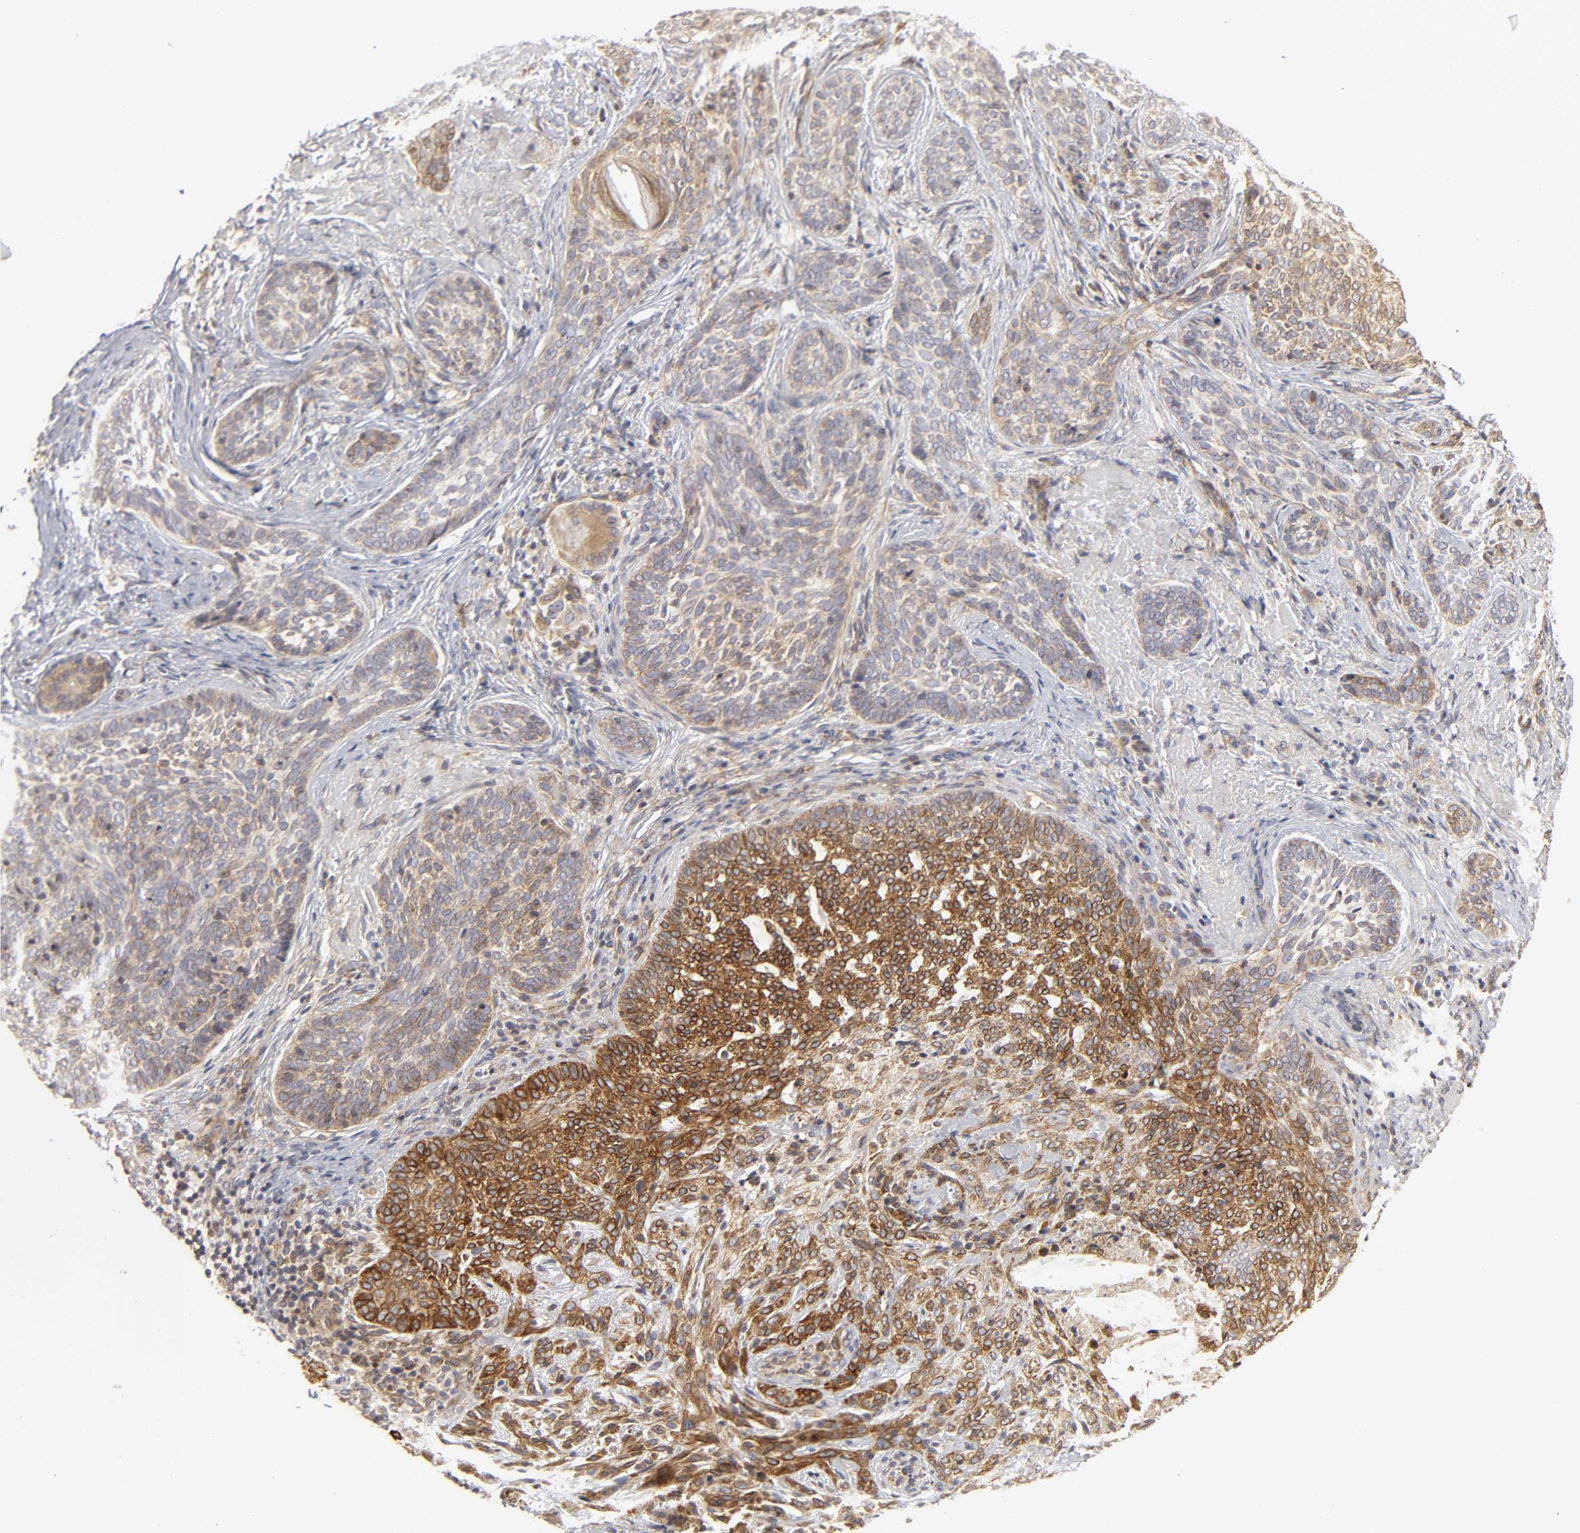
{"staining": {"intensity": "moderate", "quantity": ">75%", "location": "cytoplasmic/membranous"}, "tissue": "skin cancer", "cell_type": "Tumor cells", "image_type": "cancer", "snomed": [{"axis": "morphology", "description": "Basal cell carcinoma"}, {"axis": "topography", "description": "Skin"}], "caption": "A medium amount of moderate cytoplasmic/membranous expression is seen in approximately >75% of tumor cells in skin cancer tissue. (Stains: DAB in brown, nuclei in blue, Microscopy: brightfield microscopy at high magnification).", "gene": "POR", "patient": {"sex": "male", "age": 91}}